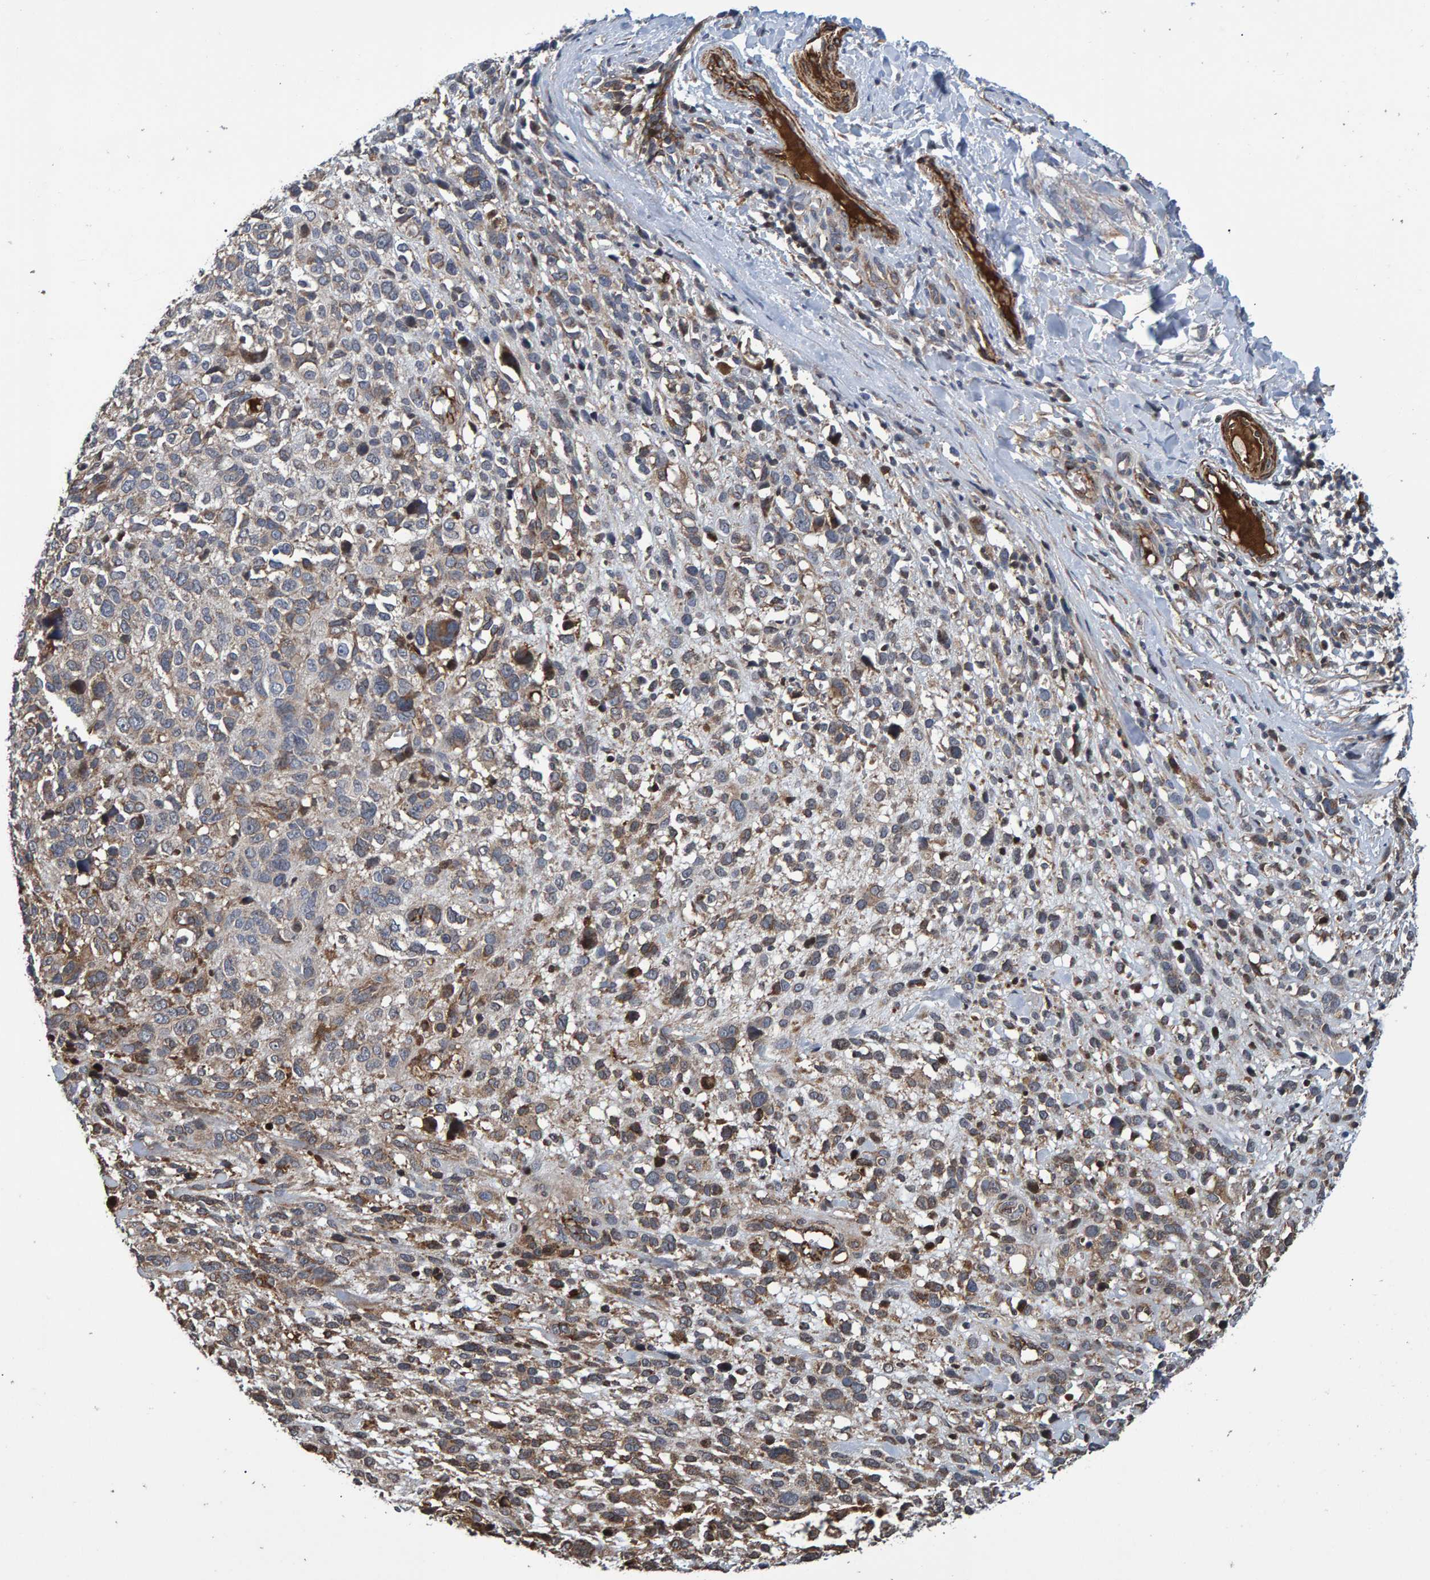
{"staining": {"intensity": "weak", "quantity": ">75%", "location": "cytoplasmic/membranous"}, "tissue": "melanoma", "cell_type": "Tumor cells", "image_type": "cancer", "snomed": [{"axis": "morphology", "description": "Malignant melanoma, NOS"}, {"axis": "topography", "description": "Skin"}], "caption": "Protein expression analysis of malignant melanoma displays weak cytoplasmic/membranous staining in approximately >75% of tumor cells. (brown staining indicates protein expression, while blue staining denotes nuclei).", "gene": "SLIT2", "patient": {"sex": "female", "age": 55}}